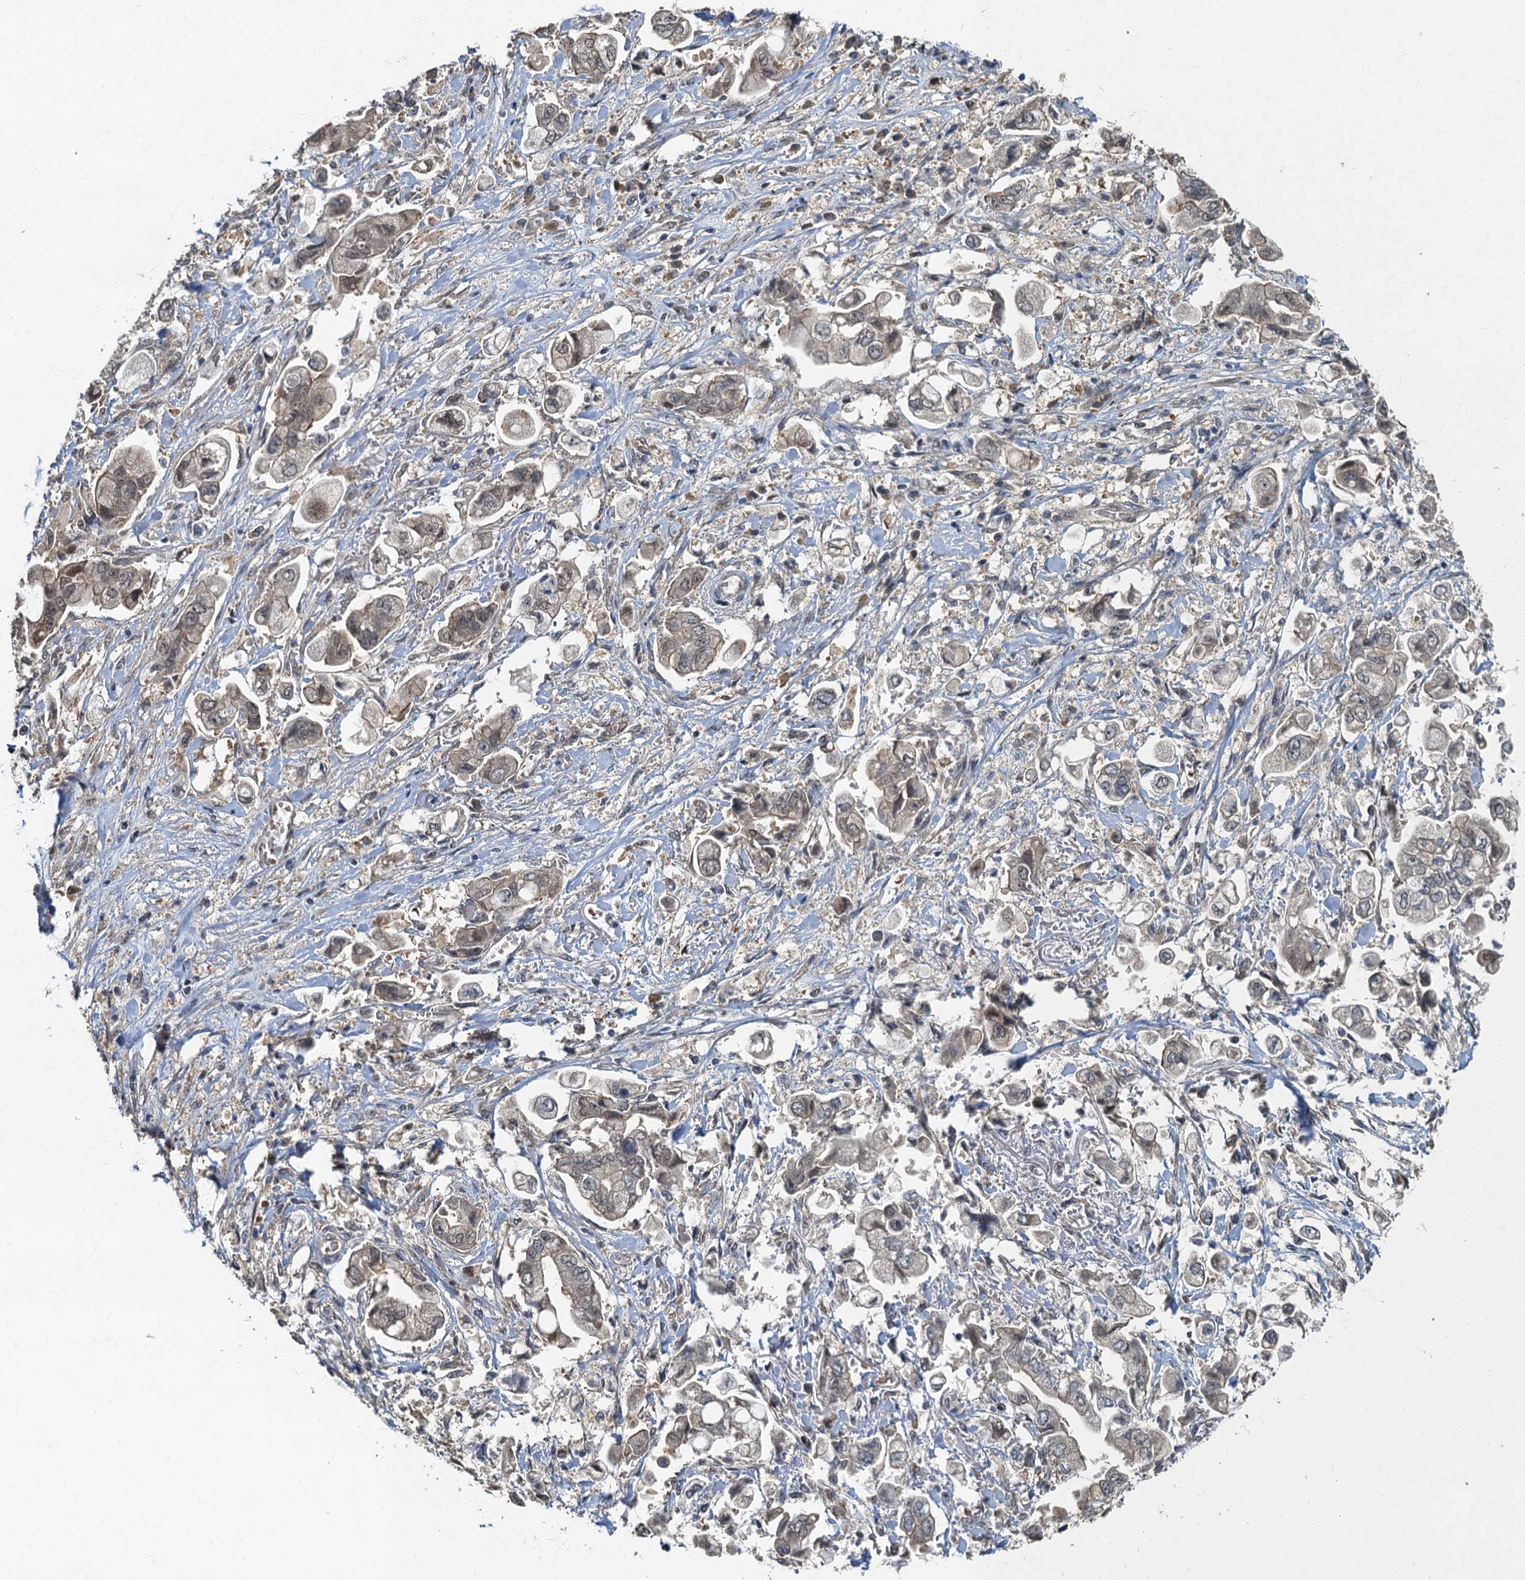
{"staining": {"intensity": "weak", "quantity": "25%-75%", "location": "nuclear"}, "tissue": "stomach cancer", "cell_type": "Tumor cells", "image_type": "cancer", "snomed": [{"axis": "morphology", "description": "Adenocarcinoma, NOS"}, {"axis": "topography", "description": "Stomach"}], "caption": "This is a micrograph of immunohistochemistry staining of stomach cancer, which shows weak positivity in the nuclear of tumor cells.", "gene": "TBCK", "patient": {"sex": "male", "age": 62}}